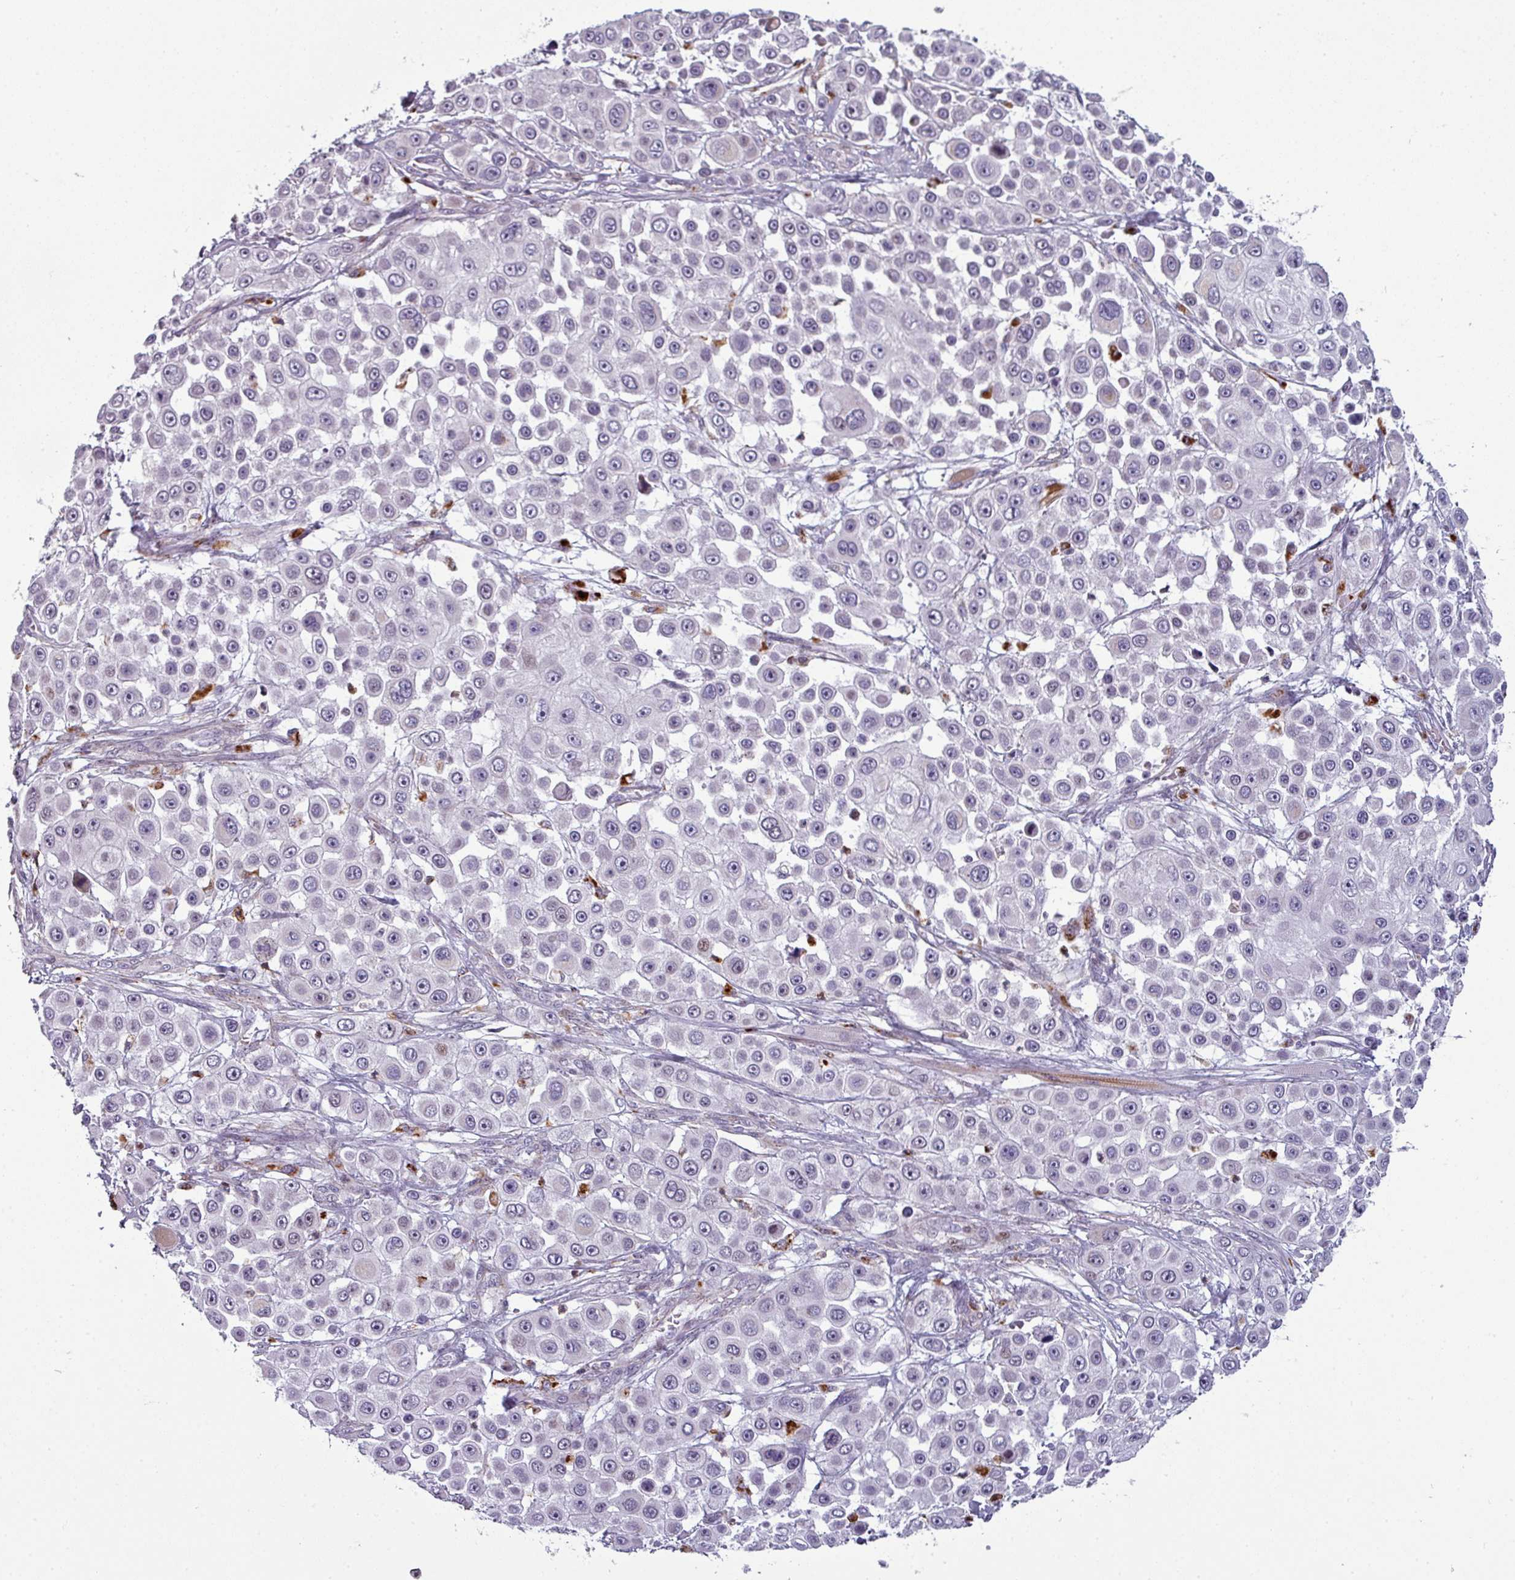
{"staining": {"intensity": "negative", "quantity": "none", "location": "none"}, "tissue": "skin cancer", "cell_type": "Tumor cells", "image_type": "cancer", "snomed": [{"axis": "morphology", "description": "Squamous cell carcinoma, NOS"}, {"axis": "topography", "description": "Skin"}], "caption": "This histopathology image is of skin squamous cell carcinoma stained with immunohistochemistry (IHC) to label a protein in brown with the nuclei are counter-stained blue. There is no positivity in tumor cells.", "gene": "TMEFF1", "patient": {"sex": "male", "age": 67}}